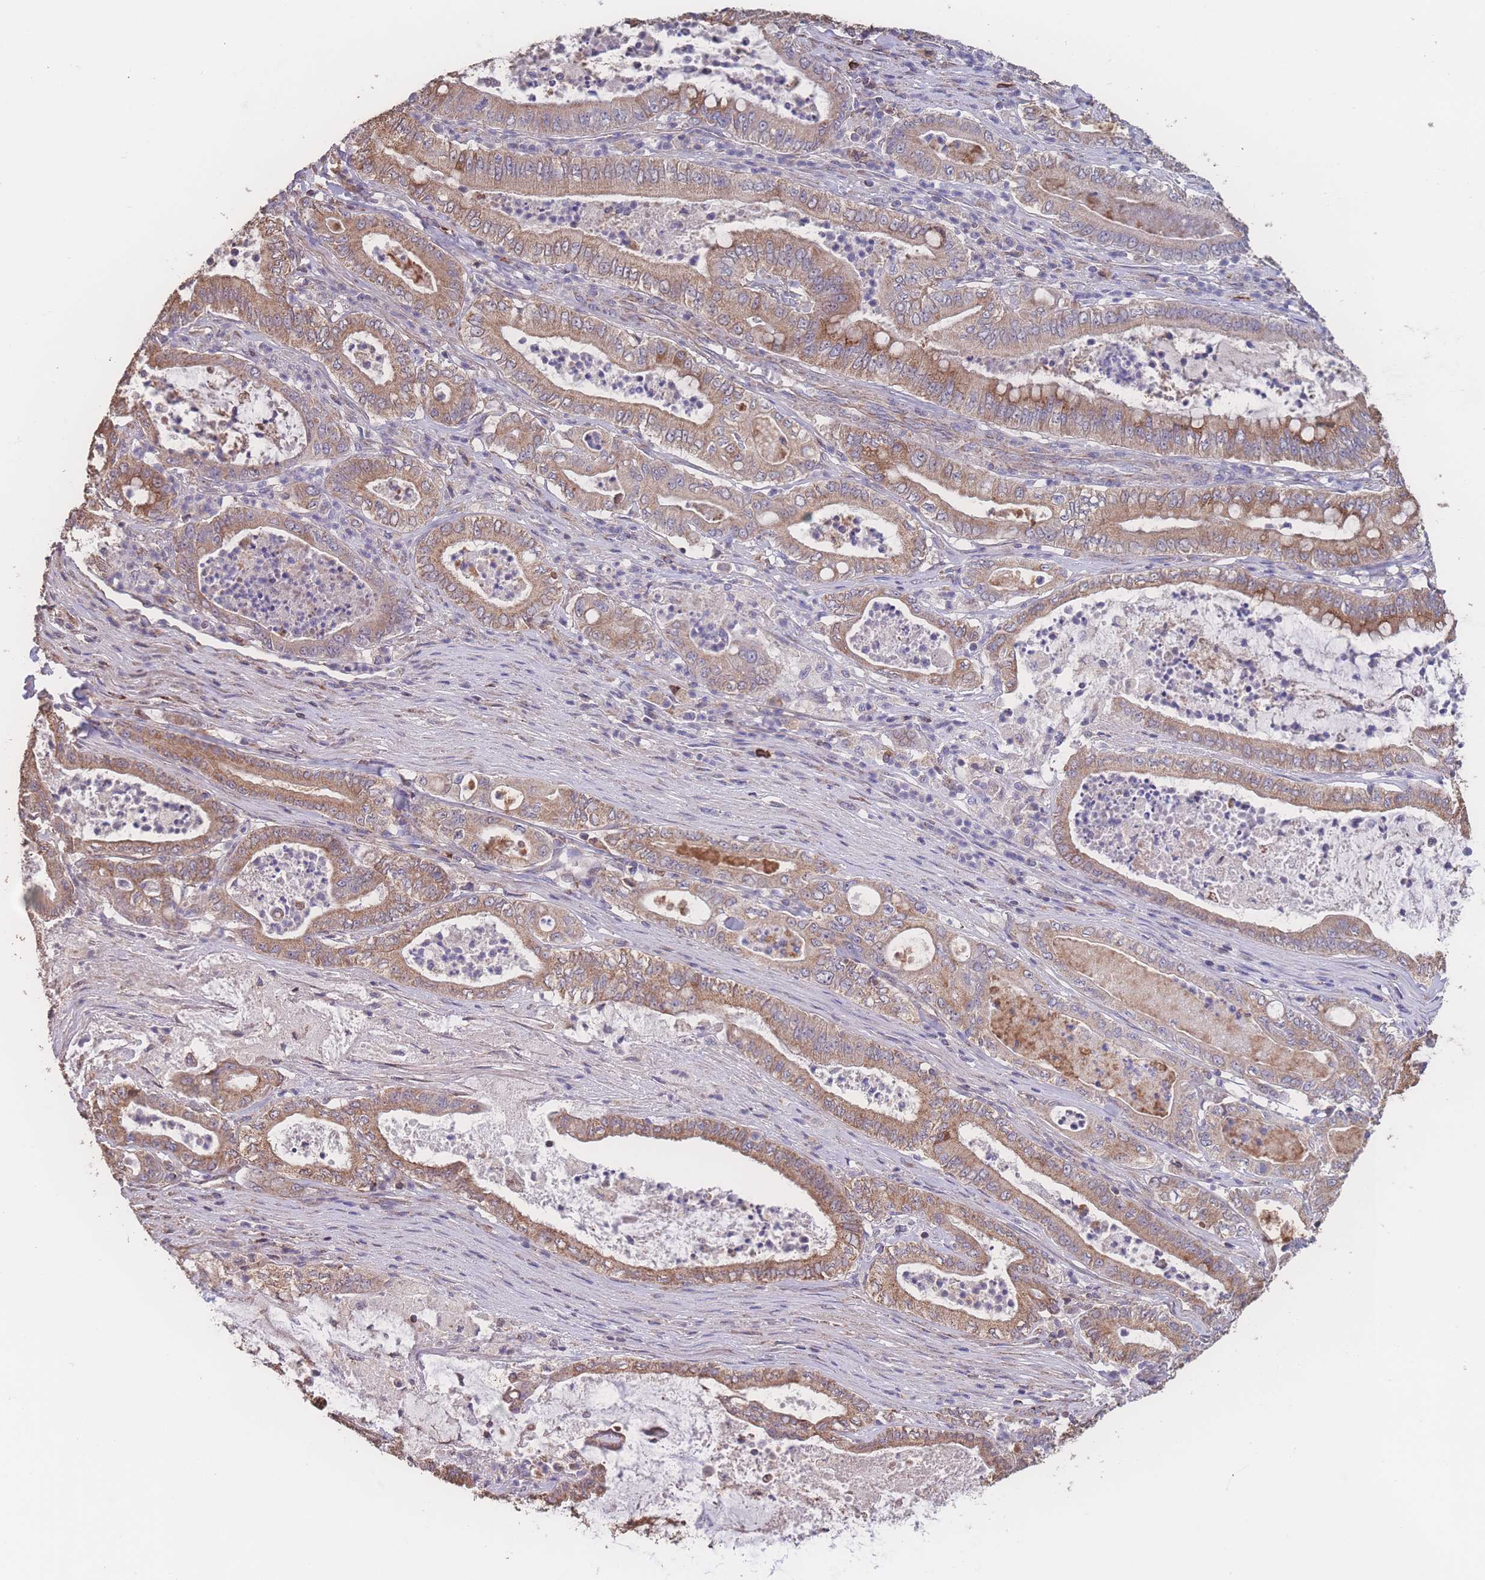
{"staining": {"intensity": "moderate", "quantity": ">75%", "location": "cytoplasmic/membranous"}, "tissue": "pancreatic cancer", "cell_type": "Tumor cells", "image_type": "cancer", "snomed": [{"axis": "morphology", "description": "Adenocarcinoma, NOS"}, {"axis": "topography", "description": "Pancreas"}], "caption": "Tumor cells display medium levels of moderate cytoplasmic/membranous positivity in approximately >75% of cells in human pancreatic adenocarcinoma. The staining is performed using DAB brown chromogen to label protein expression. The nuclei are counter-stained blue using hematoxylin.", "gene": "SGSM3", "patient": {"sex": "male", "age": 71}}